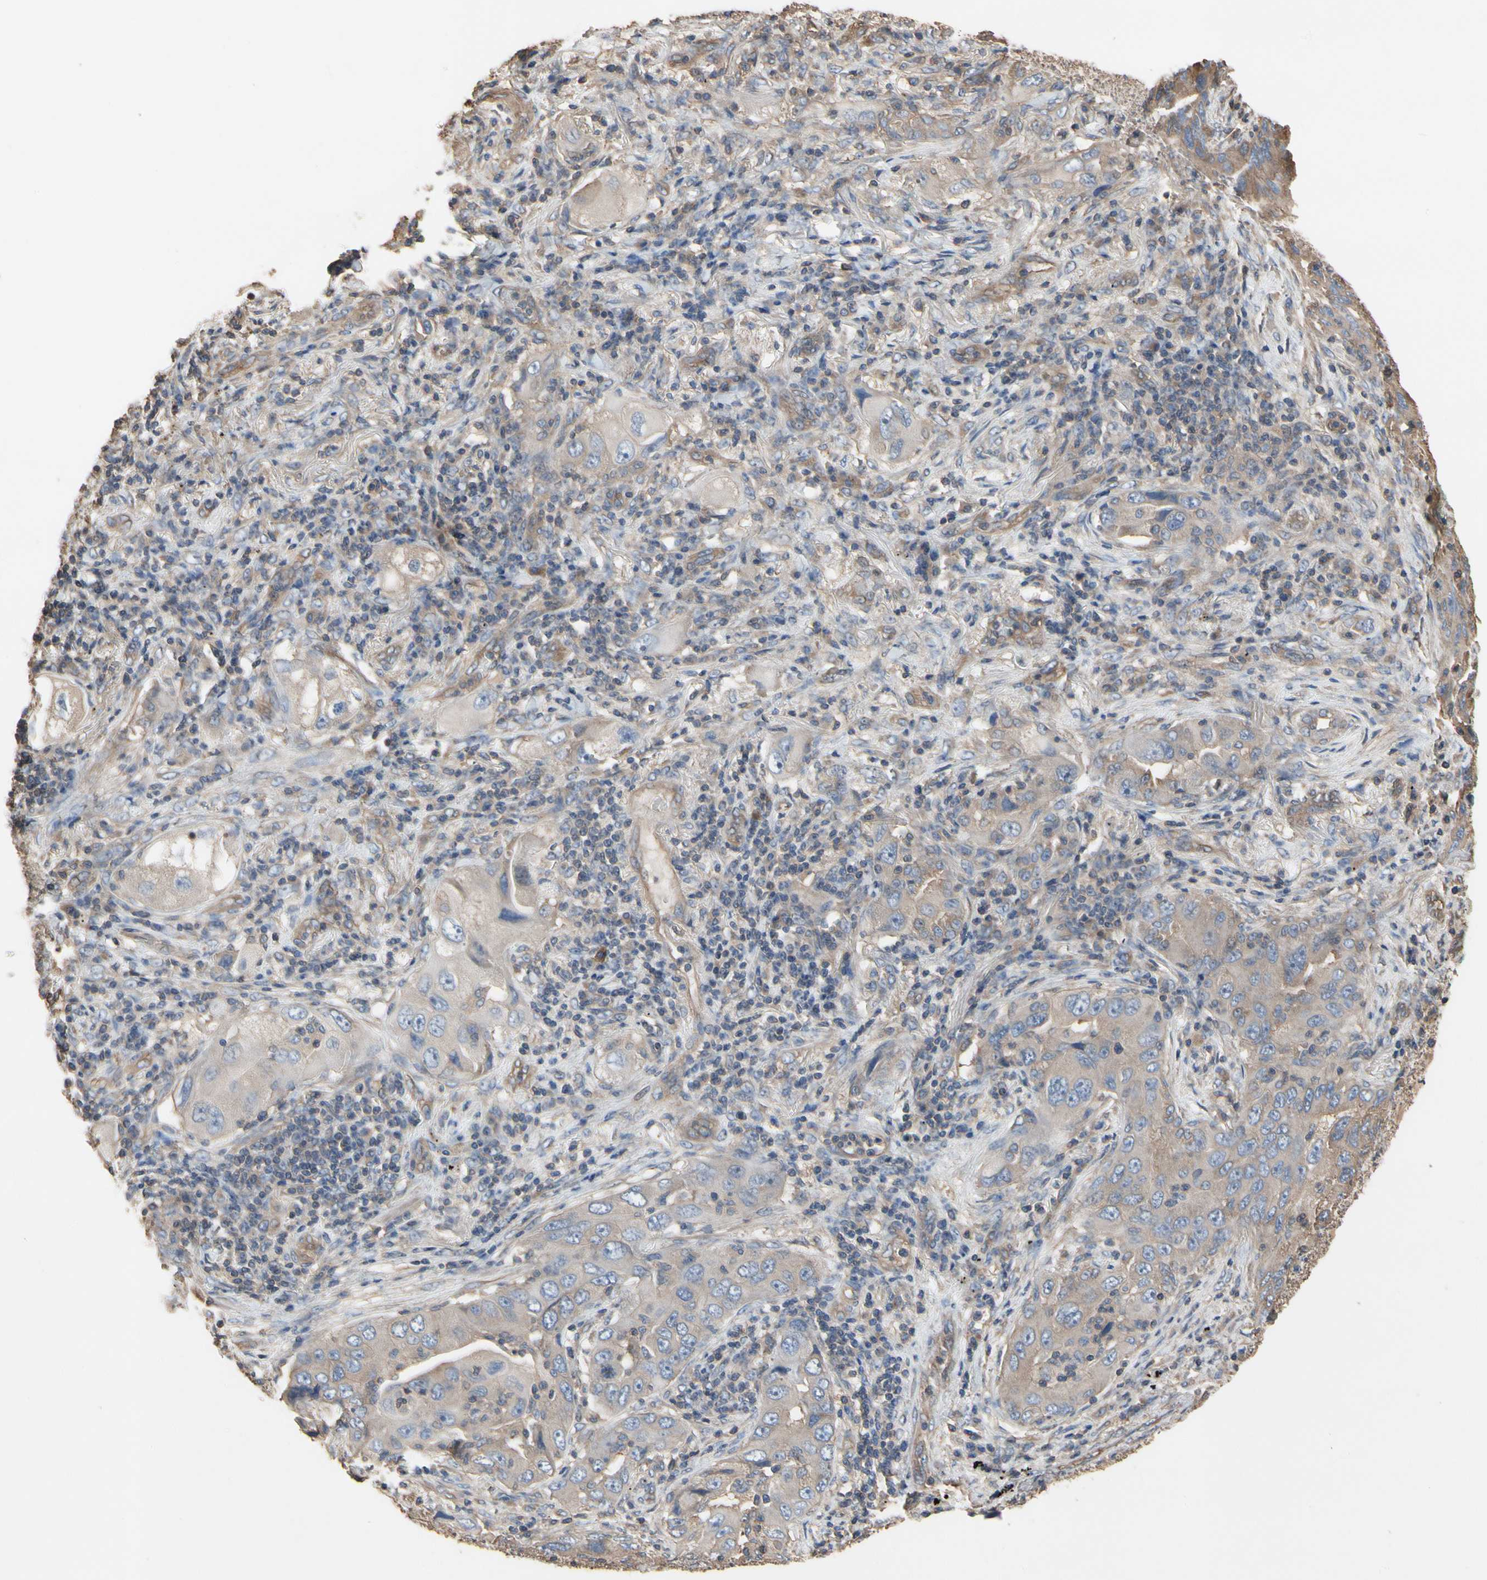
{"staining": {"intensity": "moderate", "quantity": ">75%", "location": "cytoplasmic/membranous"}, "tissue": "lung cancer", "cell_type": "Tumor cells", "image_type": "cancer", "snomed": [{"axis": "morphology", "description": "Adenocarcinoma, NOS"}, {"axis": "topography", "description": "Lung"}], "caption": "Immunohistochemical staining of lung cancer (adenocarcinoma) reveals medium levels of moderate cytoplasmic/membranous protein staining in approximately >75% of tumor cells.", "gene": "PDZK1", "patient": {"sex": "female", "age": 65}}